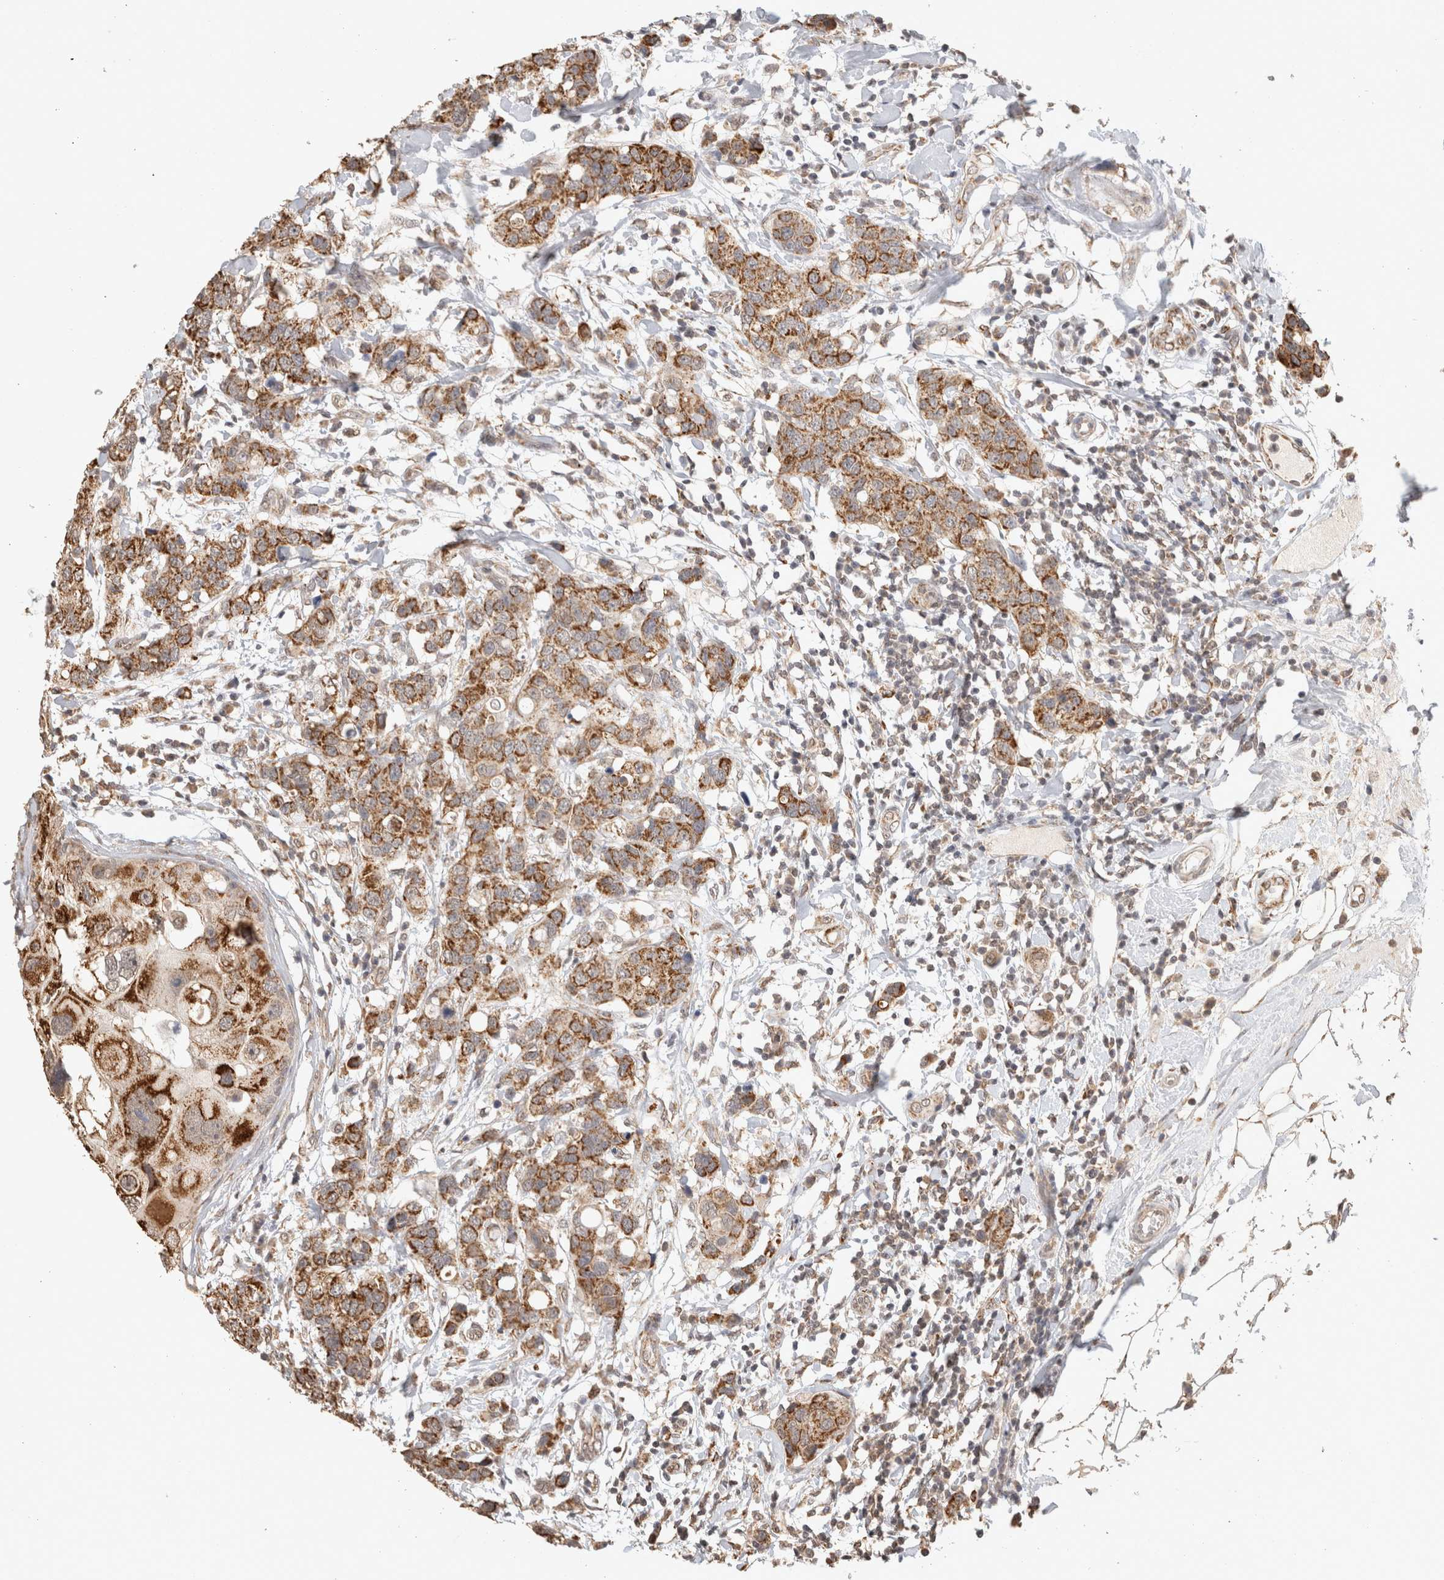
{"staining": {"intensity": "strong", "quantity": ">75%", "location": "cytoplasmic/membranous"}, "tissue": "breast cancer", "cell_type": "Tumor cells", "image_type": "cancer", "snomed": [{"axis": "morphology", "description": "Duct carcinoma"}, {"axis": "topography", "description": "Breast"}], "caption": "Protein expression analysis of human breast infiltrating ductal carcinoma reveals strong cytoplasmic/membranous staining in about >75% of tumor cells.", "gene": "BNIP3L", "patient": {"sex": "female", "age": 27}}